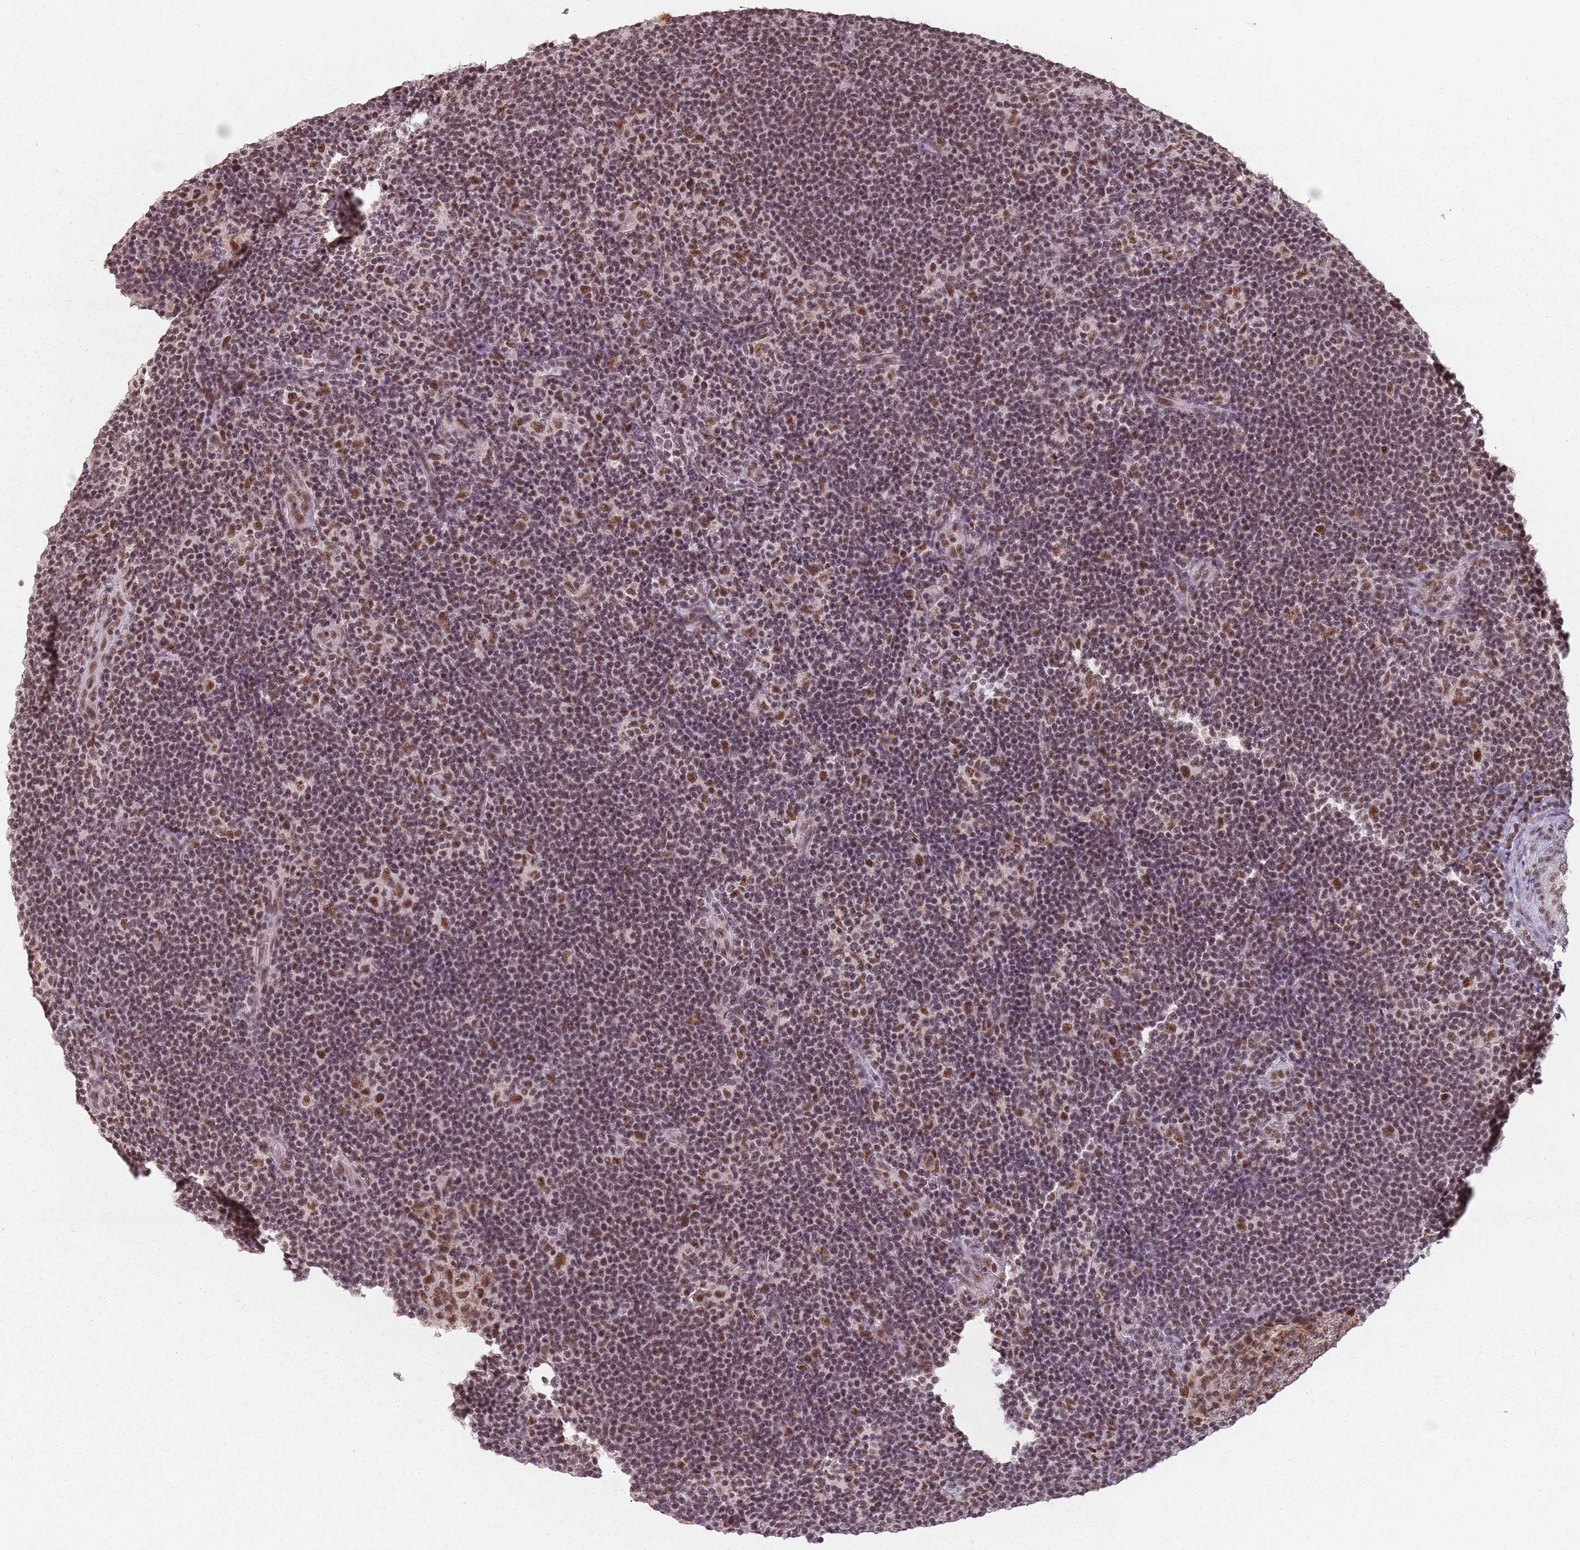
{"staining": {"intensity": "strong", "quantity": ">75%", "location": "nuclear"}, "tissue": "lymphoma", "cell_type": "Tumor cells", "image_type": "cancer", "snomed": [{"axis": "morphology", "description": "Hodgkin's disease, NOS"}, {"axis": "topography", "description": "Lymph node"}], "caption": "Protein expression analysis of Hodgkin's disease displays strong nuclear staining in approximately >75% of tumor cells. The staining was performed using DAB, with brown indicating positive protein expression. Nuclei are stained blue with hematoxylin.", "gene": "NCBP1", "patient": {"sex": "female", "age": 57}}